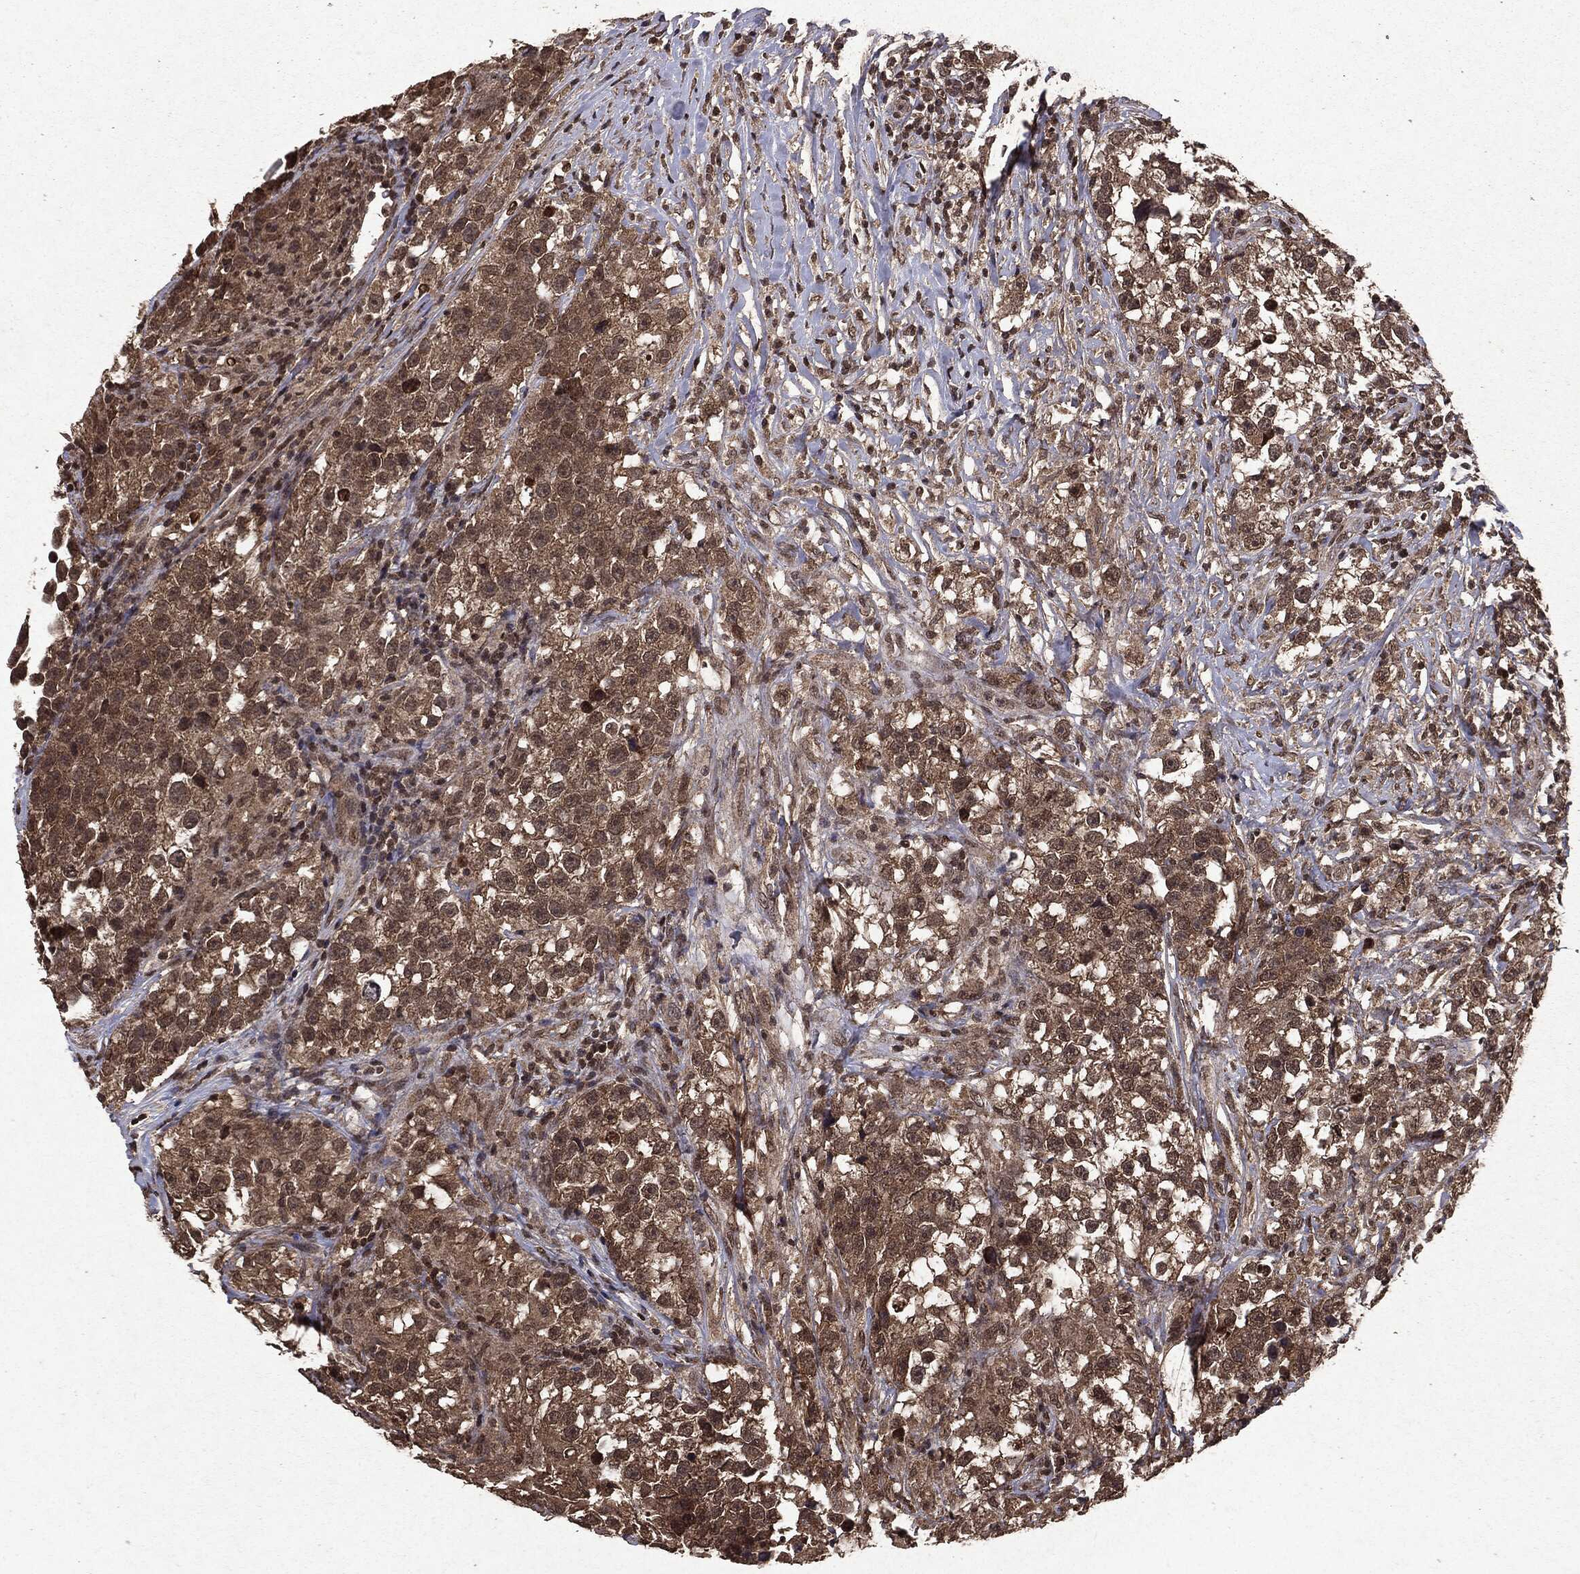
{"staining": {"intensity": "moderate", "quantity": ">75%", "location": "cytoplasmic/membranous,nuclear"}, "tissue": "testis cancer", "cell_type": "Tumor cells", "image_type": "cancer", "snomed": [{"axis": "morphology", "description": "Seminoma, NOS"}, {"axis": "topography", "description": "Testis"}], "caption": "Protein staining of seminoma (testis) tissue demonstrates moderate cytoplasmic/membranous and nuclear expression in about >75% of tumor cells.", "gene": "PEBP1", "patient": {"sex": "male", "age": 46}}